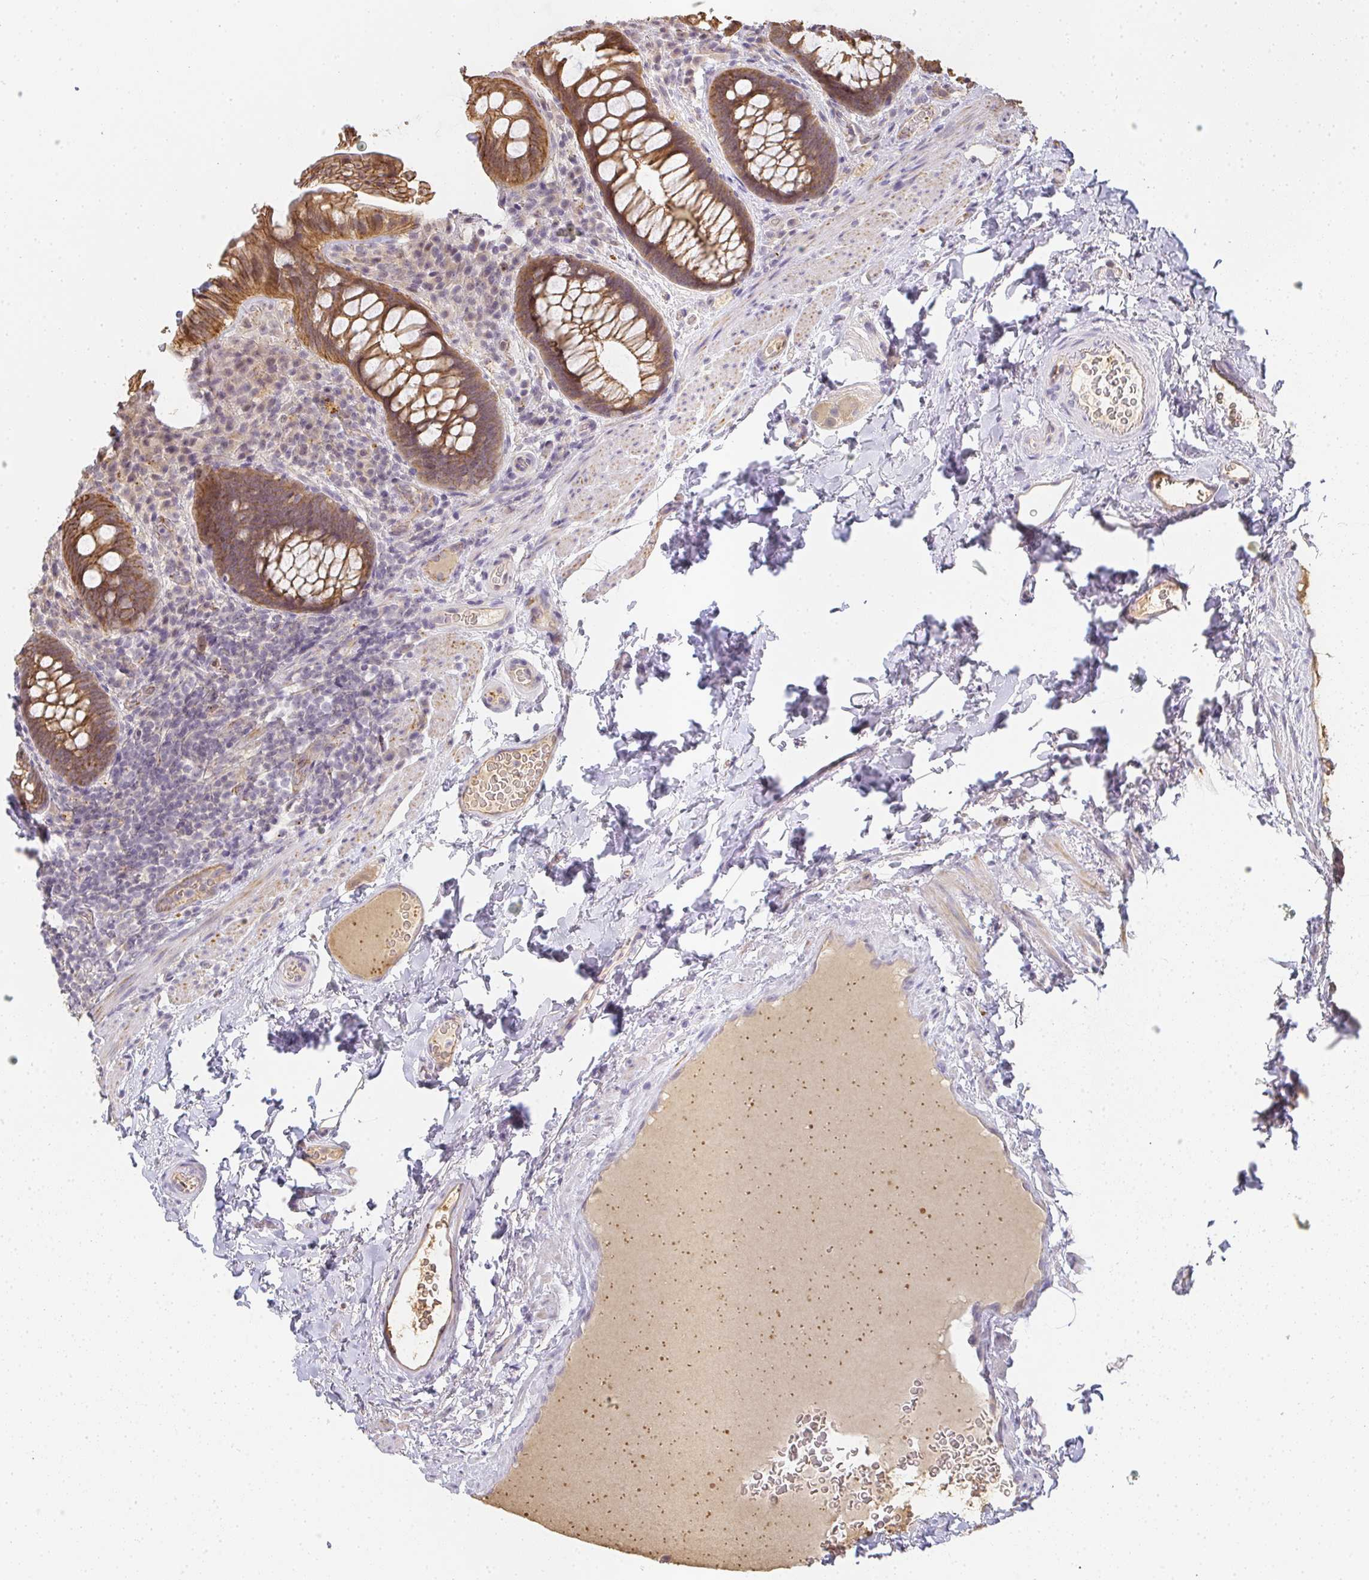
{"staining": {"intensity": "moderate", "quantity": ">75%", "location": "cytoplasmic/membranous"}, "tissue": "rectum", "cell_type": "Glandular cells", "image_type": "normal", "snomed": [{"axis": "morphology", "description": "Normal tissue, NOS"}, {"axis": "topography", "description": "Rectum"}], "caption": "This is an image of immunohistochemistry (IHC) staining of unremarkable rectum, which shows moderate positivity in the cytoplasmic/membranous of glandular cells.", "gene": "SLC35B3", "patient": {"sex": "female", "age": 69}}